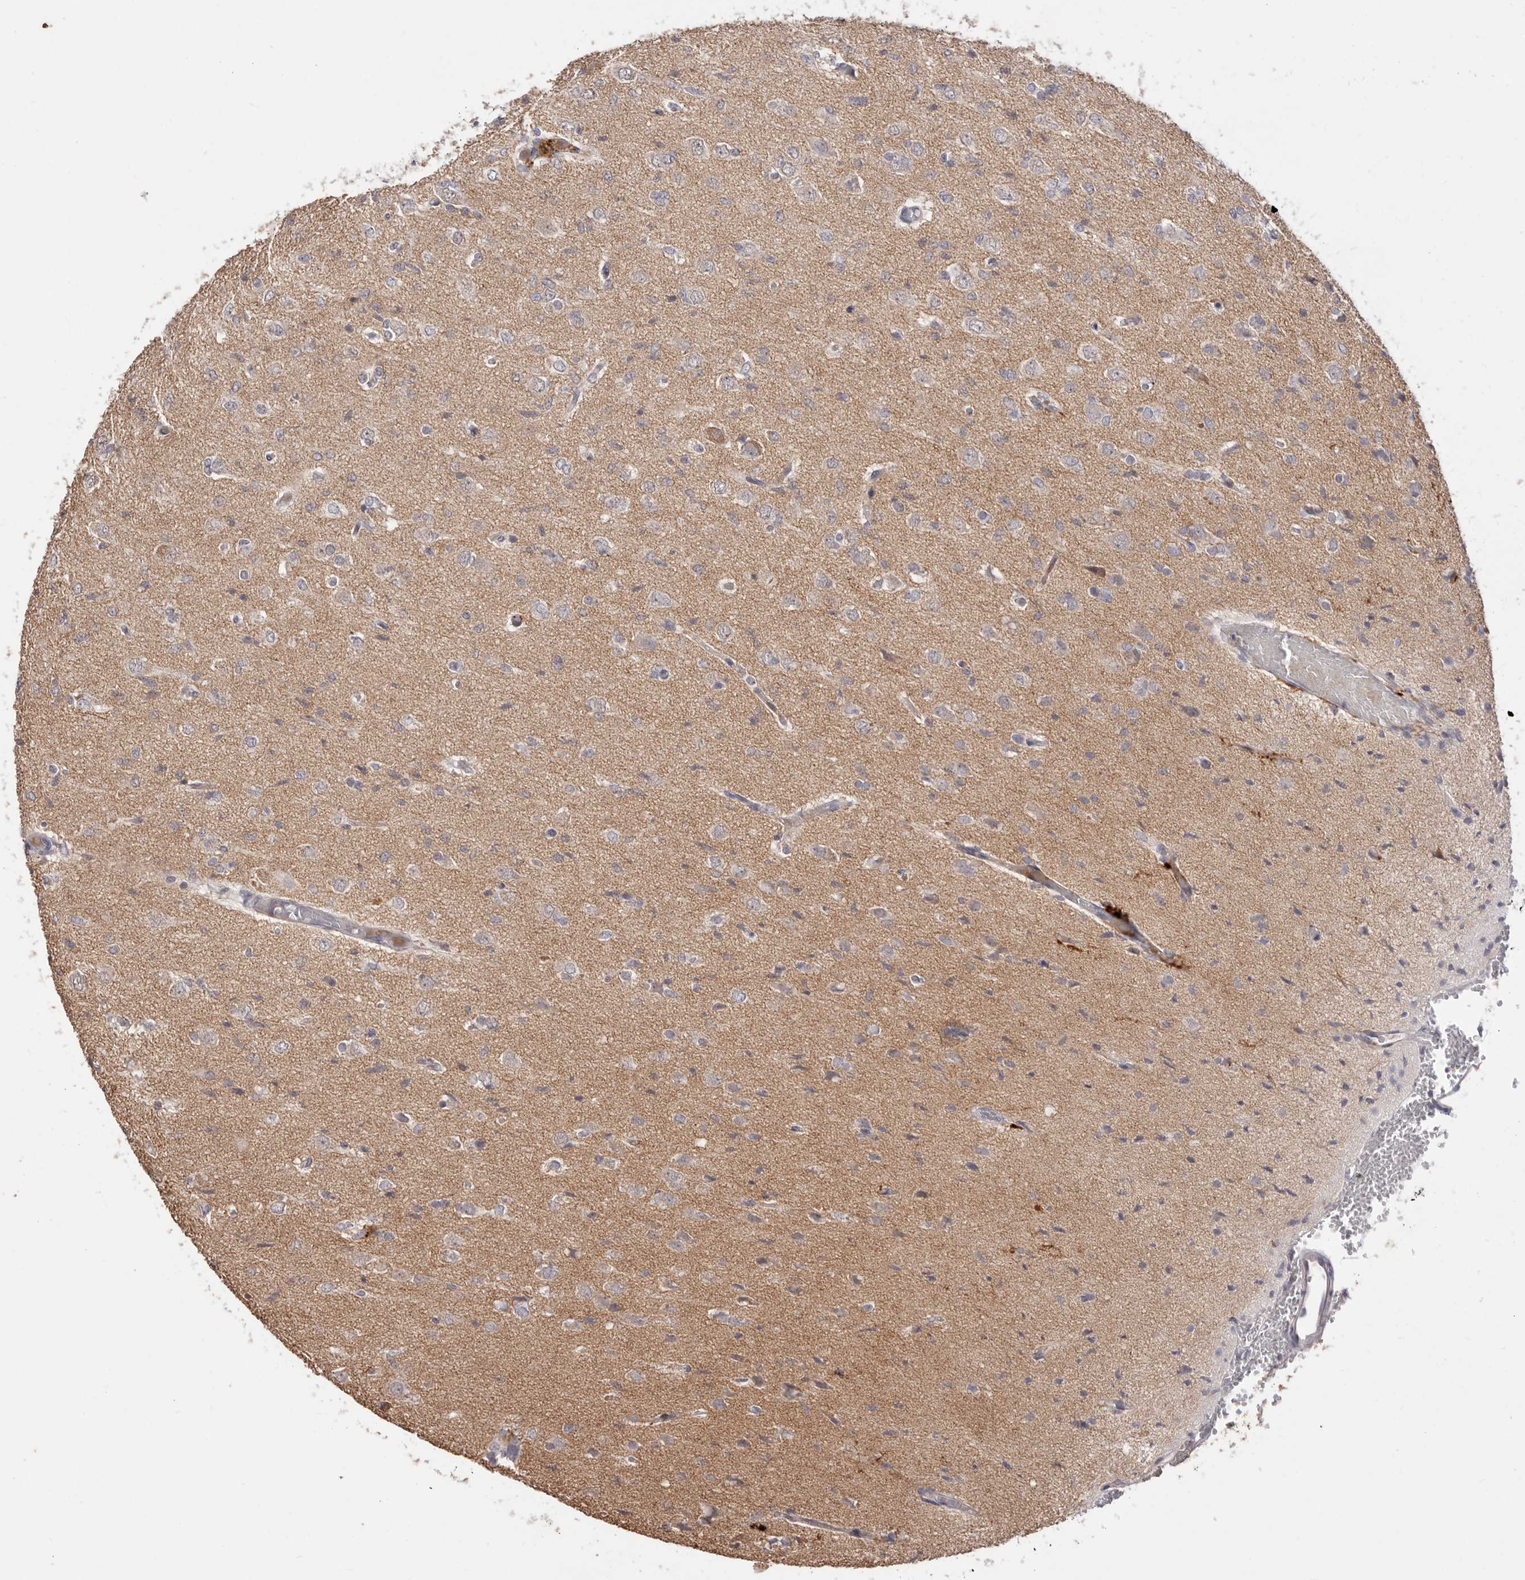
{"staining": {"intensity": "negative", "quantity": "none", "location": "none"}, "tissue": "glioma", "cell_type": "Tumor cells", "image_type": "cancer", "snomed": [{"axis": "morphology", "description": "Glioma, malignant, High grade"}, {"axis": "topography", "description": "Brain"}], "caption": "Protein analysis of malignant high-grade glioma shows no significant staining in tumor cells.", "gene": "DOP1A", "patient": {"sex": "female", "age": 59}}